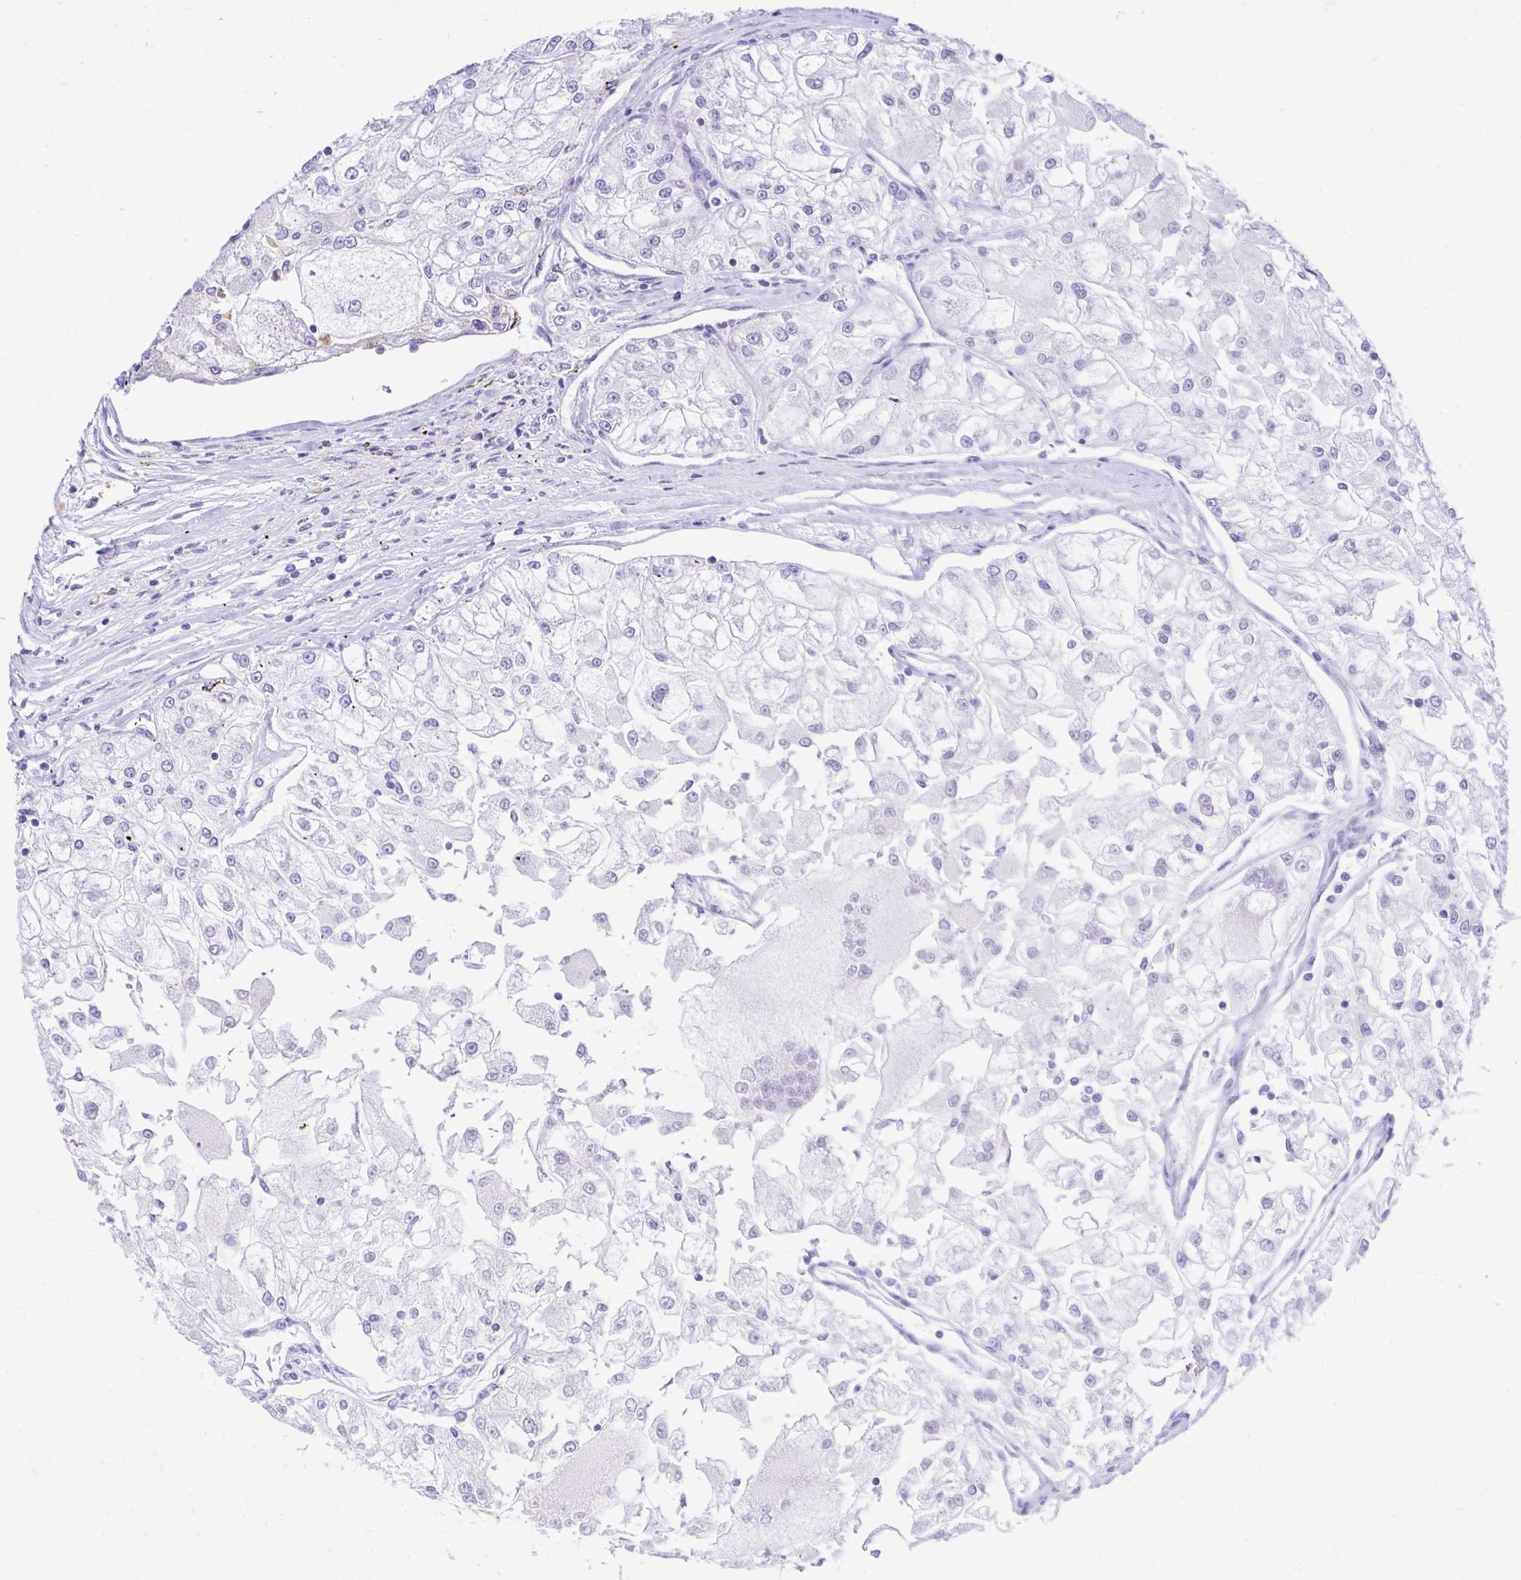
{"staining": {"intensity": "negative", "quantity": "none", "location": "none"}, "tissue": "renal cancer", "cell_type": "Tumor cells", "image_type": "cancer", "snomed": [{"axis": "morphology", "description": "Adenocarcinoma, NOS"}, {"axis": "topography", "description": "Kidney"}], "caption": "Immunohistochemistry (IHC) photomicrograph of neoplastic tissue: renal adenocarcinoma stained with DAB (3,3'-diaminobenzidine) exhibits no significant protein expression in tumor cells.", "gene": "MON1A", "patient": {"sex": "female", "age": 72}}